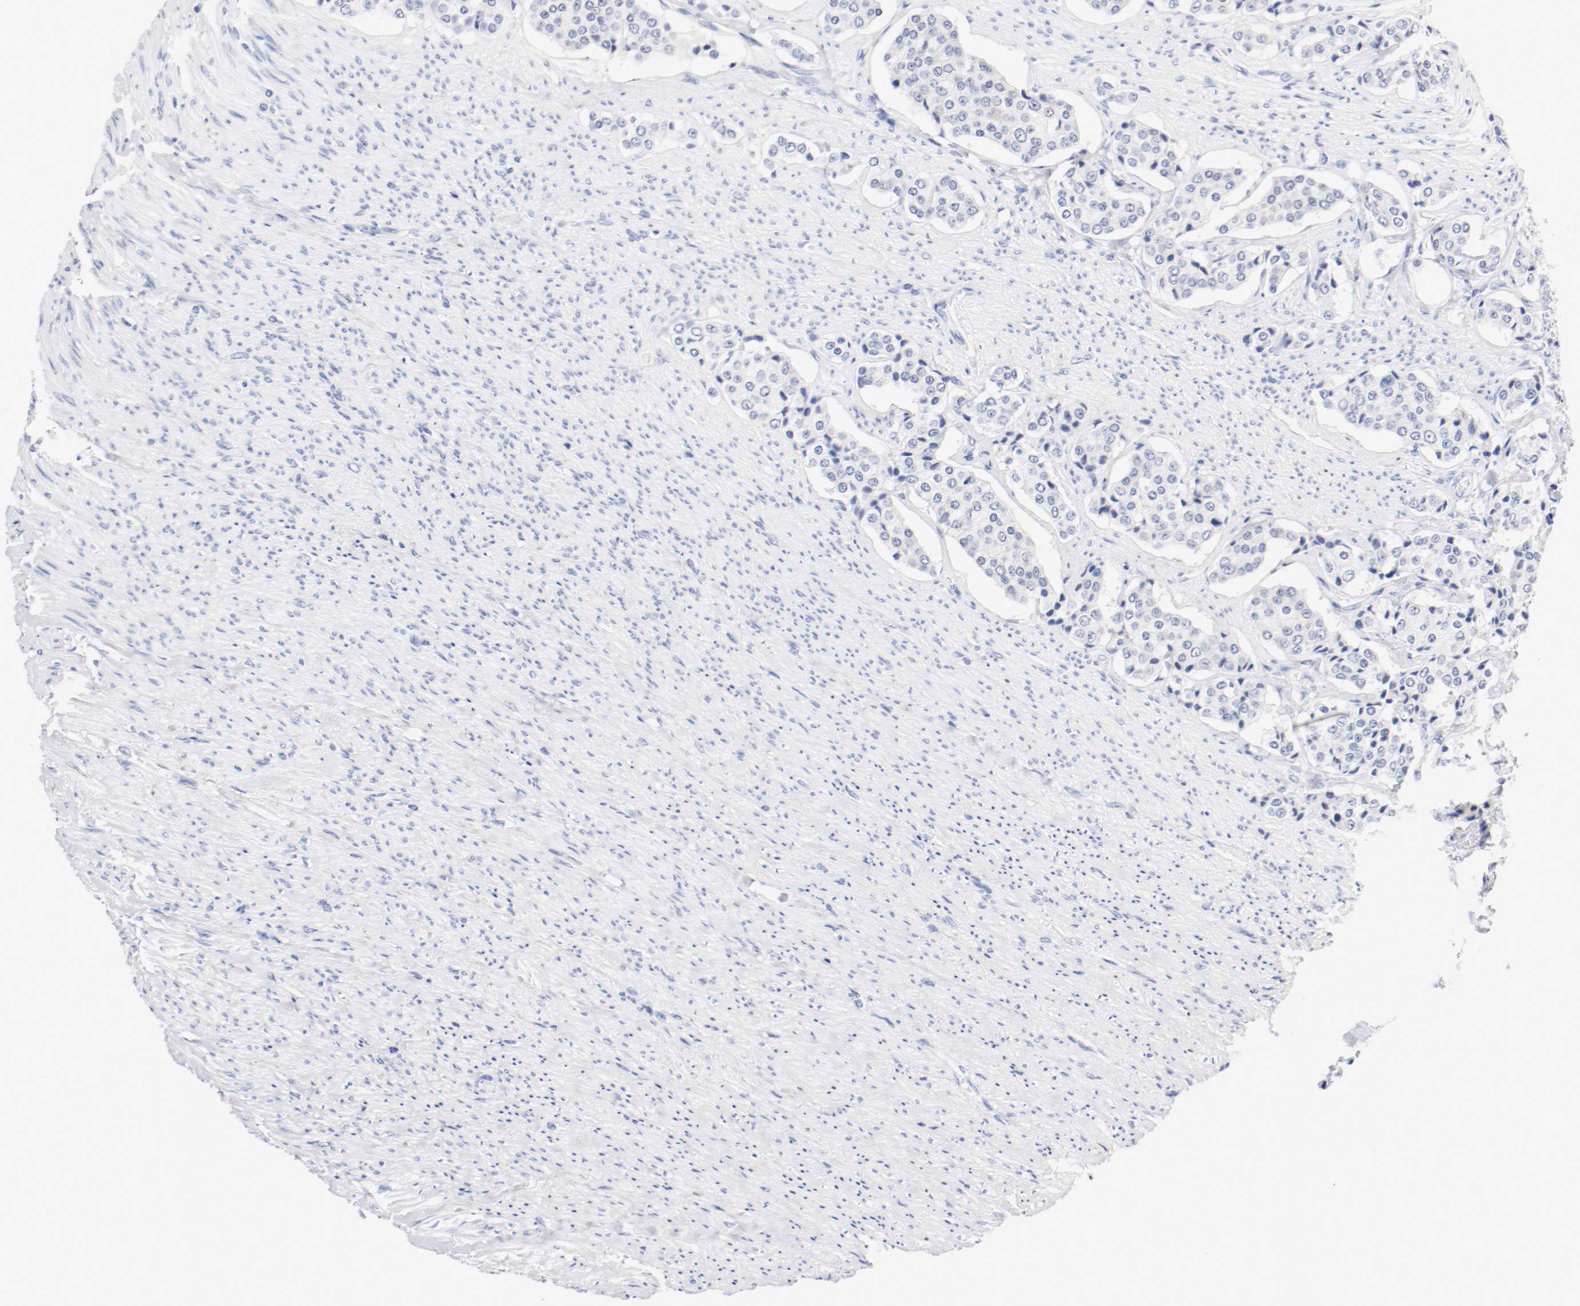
{"staining": {"intensity": "negative", "quantity": "none", "location": "none"}, "tissue": "carcinoid", "cell_type": "Tumor cells", "image_type": "cancer", "snomed": [{"axis": "morphology", "description": "Carcinoid, malignant, NOS"}, {"axis": "topography", "description": "Colon"}], "caption": "Tumor cells show no significant protein staining in carcinoid (malignant).", "gene": "HOMER1", "patient": {"sex": "female", "age": 61}}